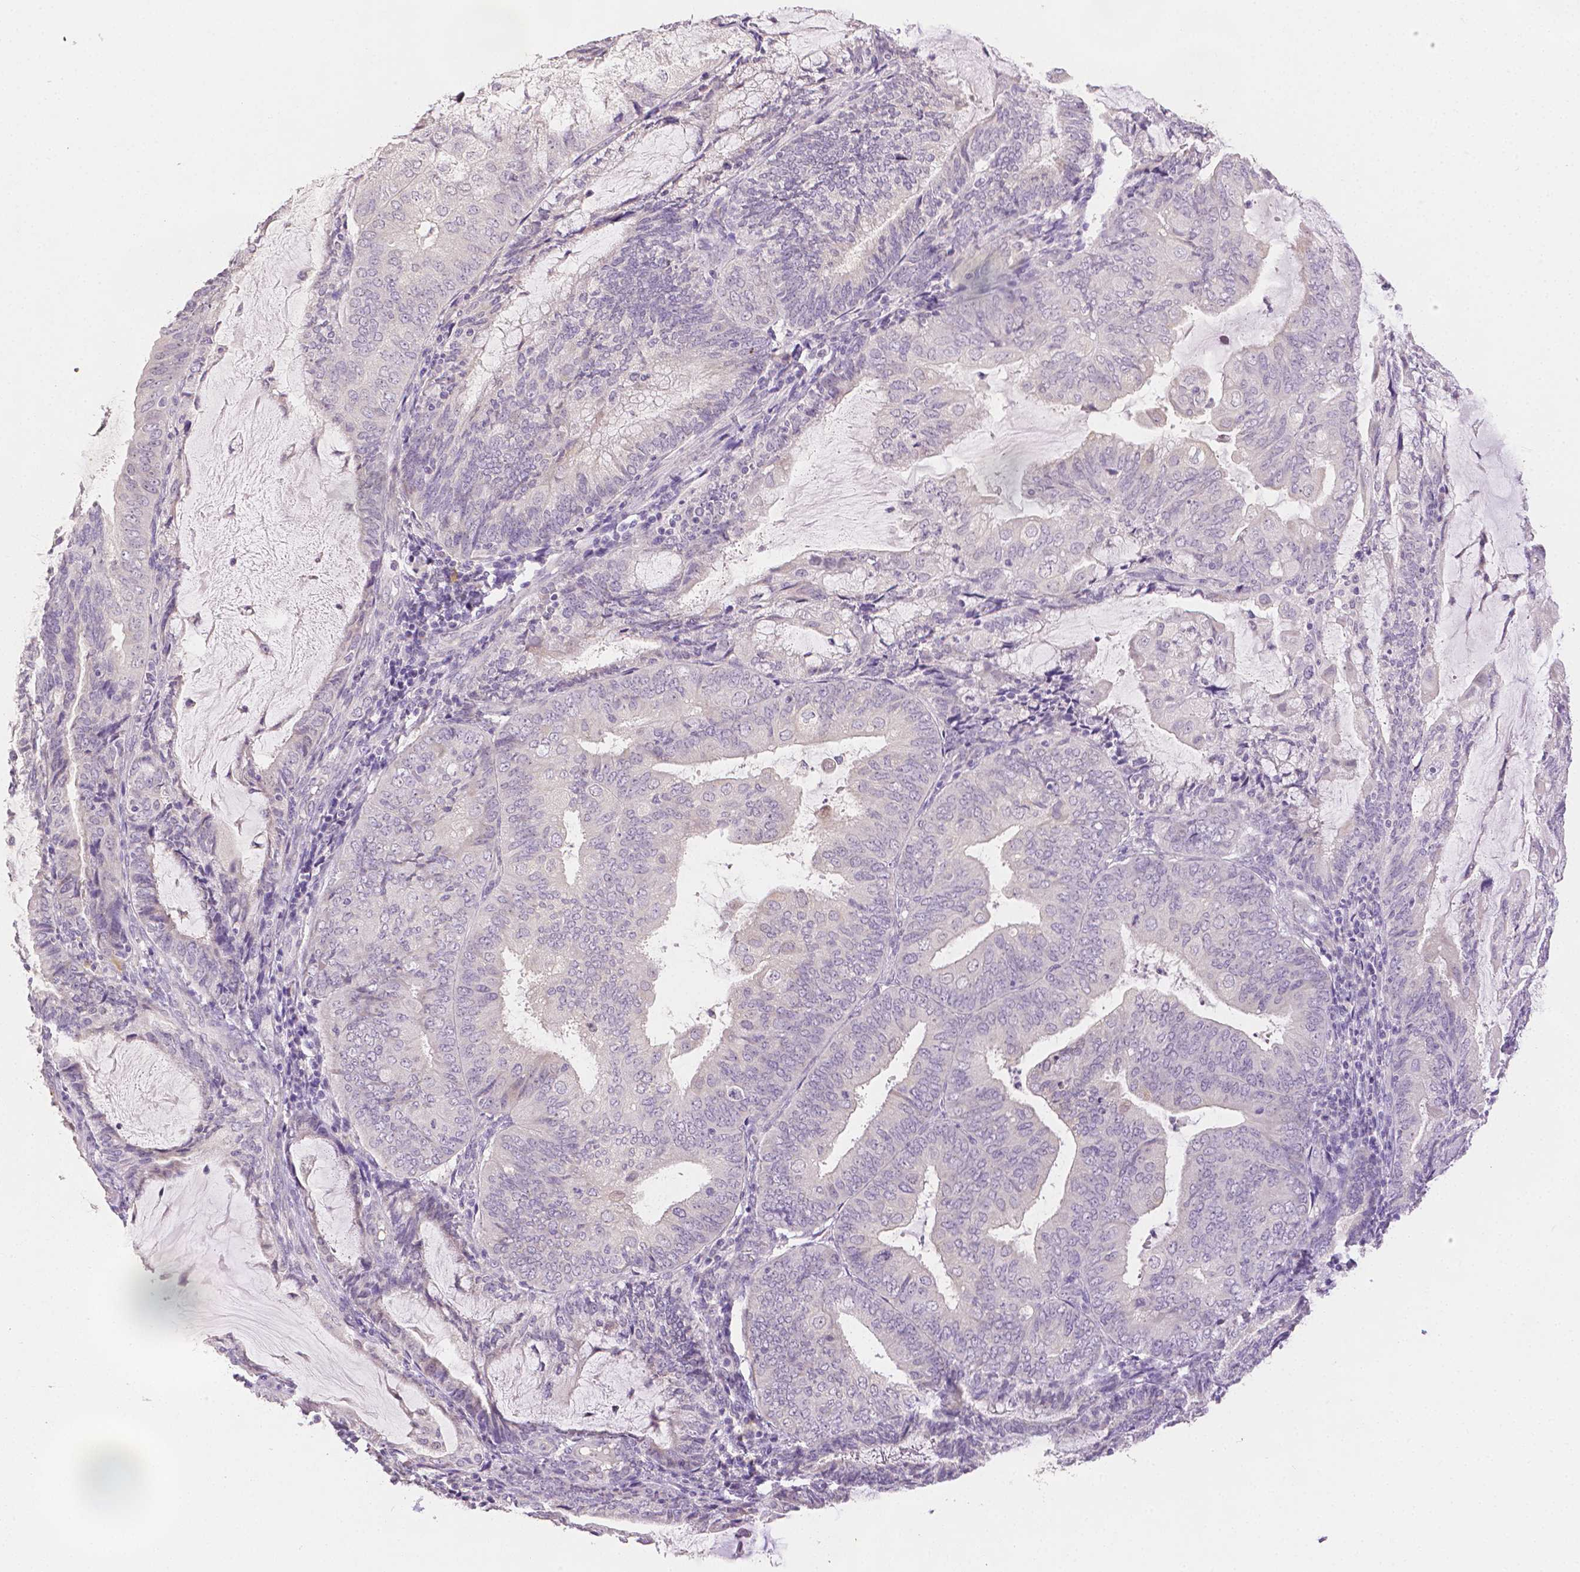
{"staining": {"intensity": "negative", "quantity": "none", "location": "none"}, "tissue": "endometrial cancer", "cell_type": "Tumor cells", "image_type": "cancer", "snomed": [{"axis": "morphology", "description": "Adenocarcinoma, NOS"}, {"axis": "topography", "description": "Endometrium"}], "caption": "Human endometrial cancer (adenocarcinoma) stained for a protein using IHC shows no staining in tumor cells.", "gene": "TGM1", "patient": {"sex": "female", "age": 81}}